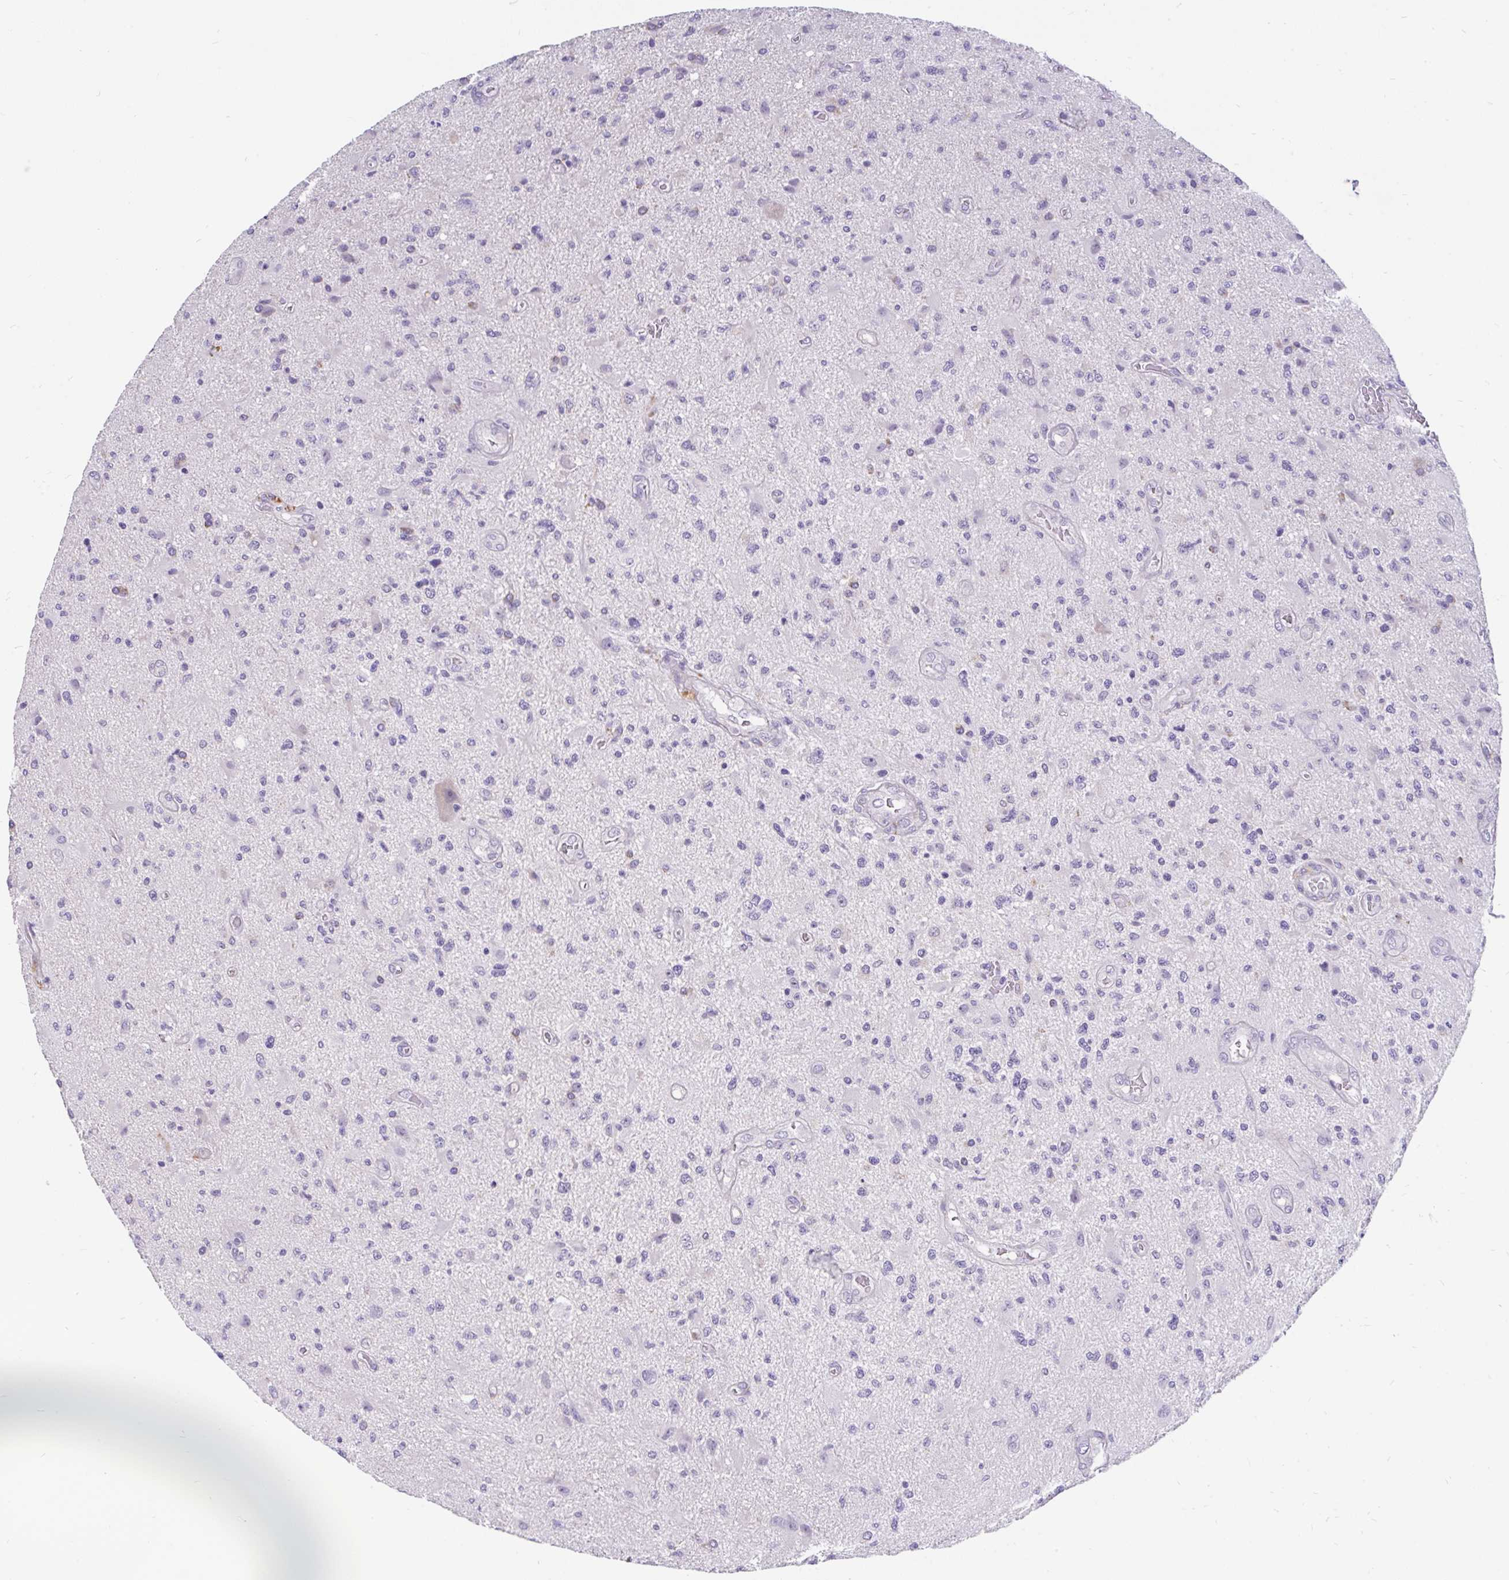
{"staining": {"intensity": "negative", "quantity": "none", "location": "none"}, "tissue": "glioma", "cell_type": "Tumor cells", "image_type": "cancer", "snomed": [{"axis": "morphology", "description": "Glioma, malignant, High grade"}, {"axis": "topography", "description": "Brain"}], "caption": "The histopathology image exhibits no staining of tumor cells in high-grade glioma (malignant).", "gene": "INTS5", "patient": {"sex": "male", "age": 67}}